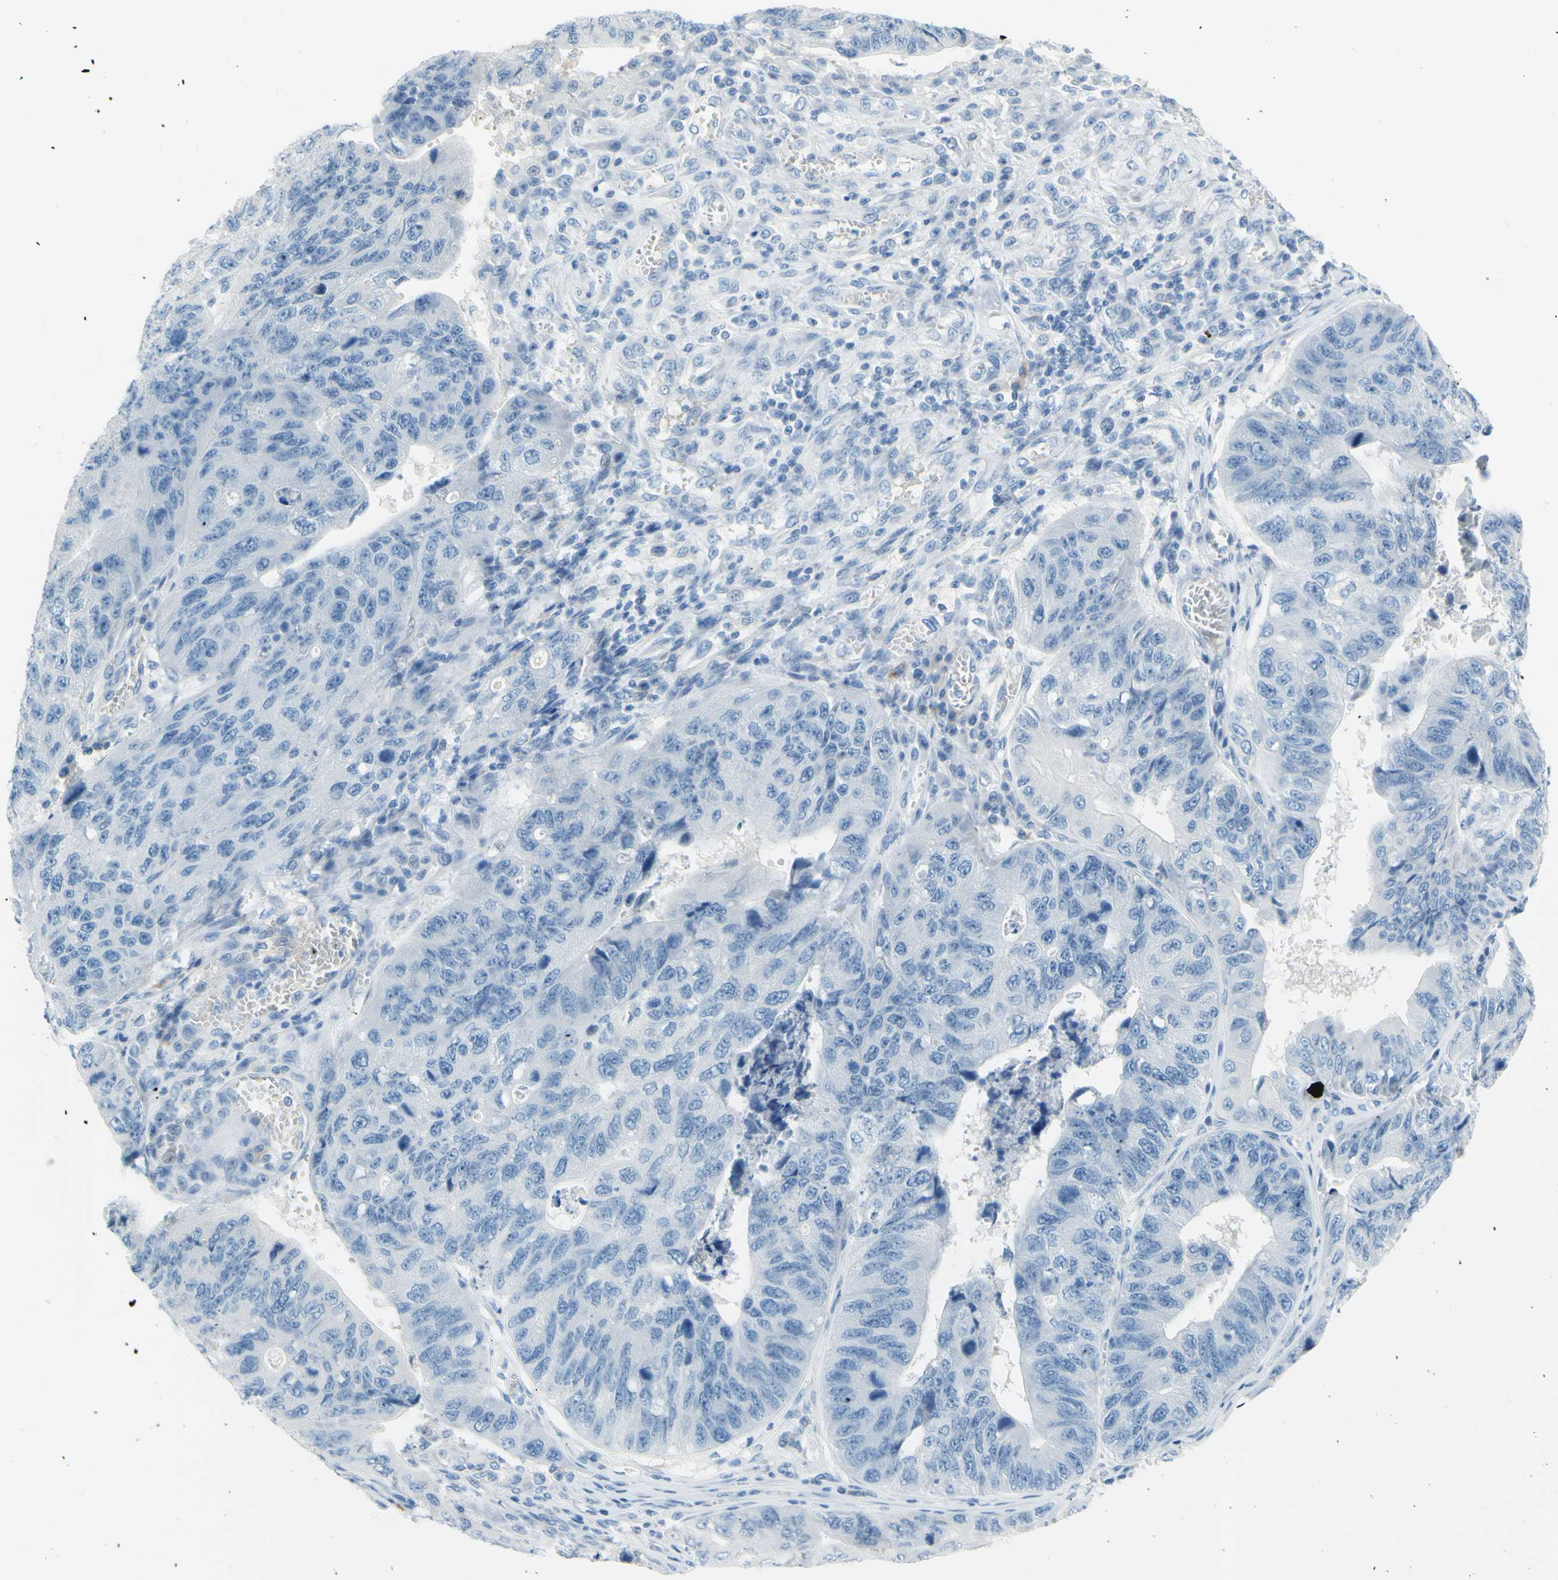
{"staining": {"intensity": "negative", "quantity": "none", "location": "none"}, "tissue": "stomach cancer", "cell_type": "Tumor cells", "image_type": "cancer", "snomed": [{"axis": "morphology", "description": "Adenocarcinoma, NOS"}, {"axis": "topography", "description": "Stomach"}], "caption": "There is no significant expression in tumor cells of stomach cancer.", "gene": "DCT", "patient": {"sex": "male", "age": 59}}